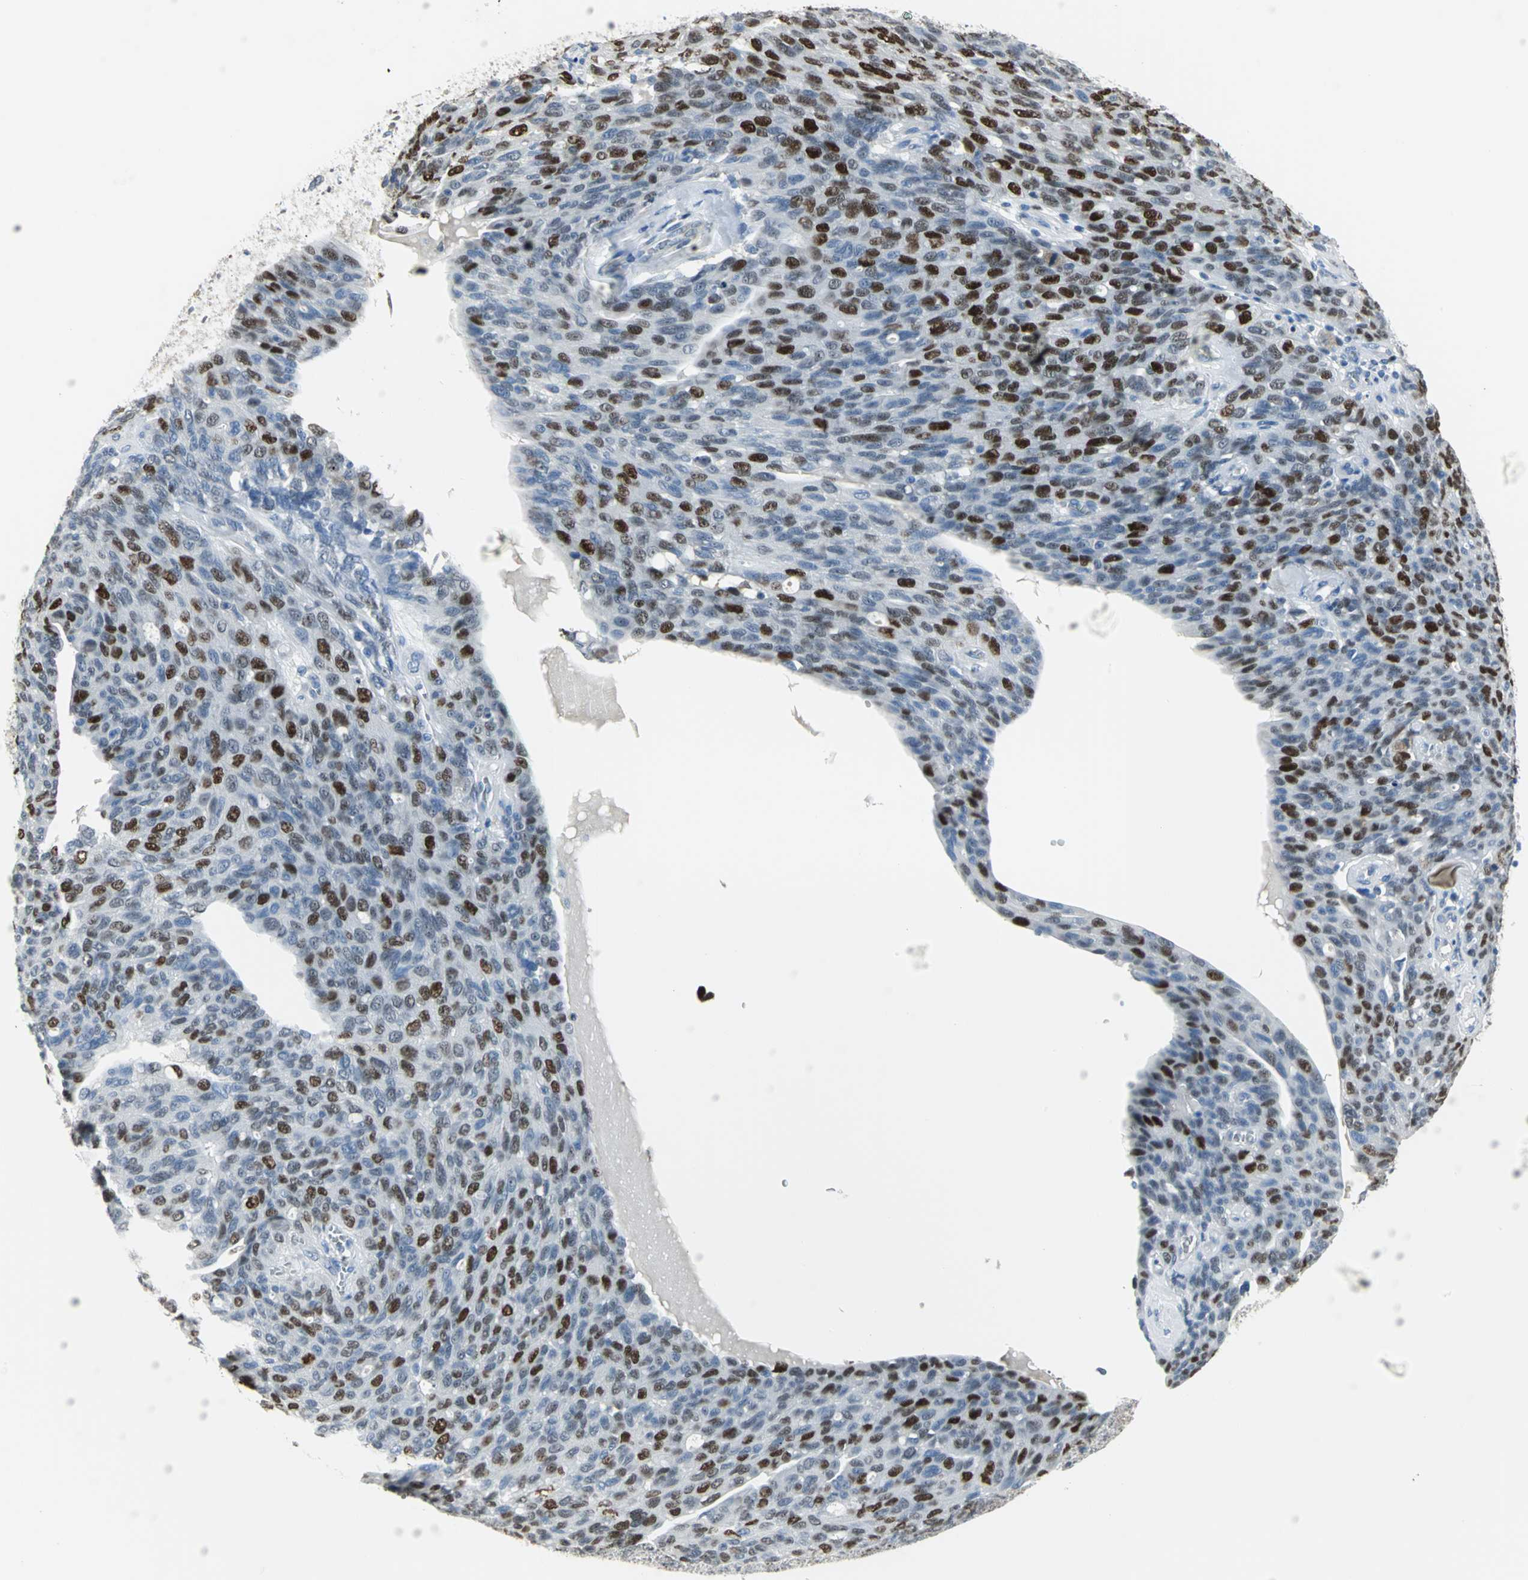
{"staining": {"intensity": "strong", "quantity": "25%-75%", "location": "nuclear"}, "tissue": "ovarian cancer", "cell_type": "Tumor cells", "image_type": "cancer", "snomed": [{"axis": "morphology", "description": "Carcinoma, endometroid"}, {"axis": "topography", "description": "Ovary"}], "caption": "Endometroid carcinoma (ovarian) stained with DAB (3,3'-diaminobenzidine) immunohistochemistry displays high levels of strong nuclear expression in about 25%-75% of tumor cells.", "gene": "MCM3", "patient": {"sex": "female", "age": 60}}